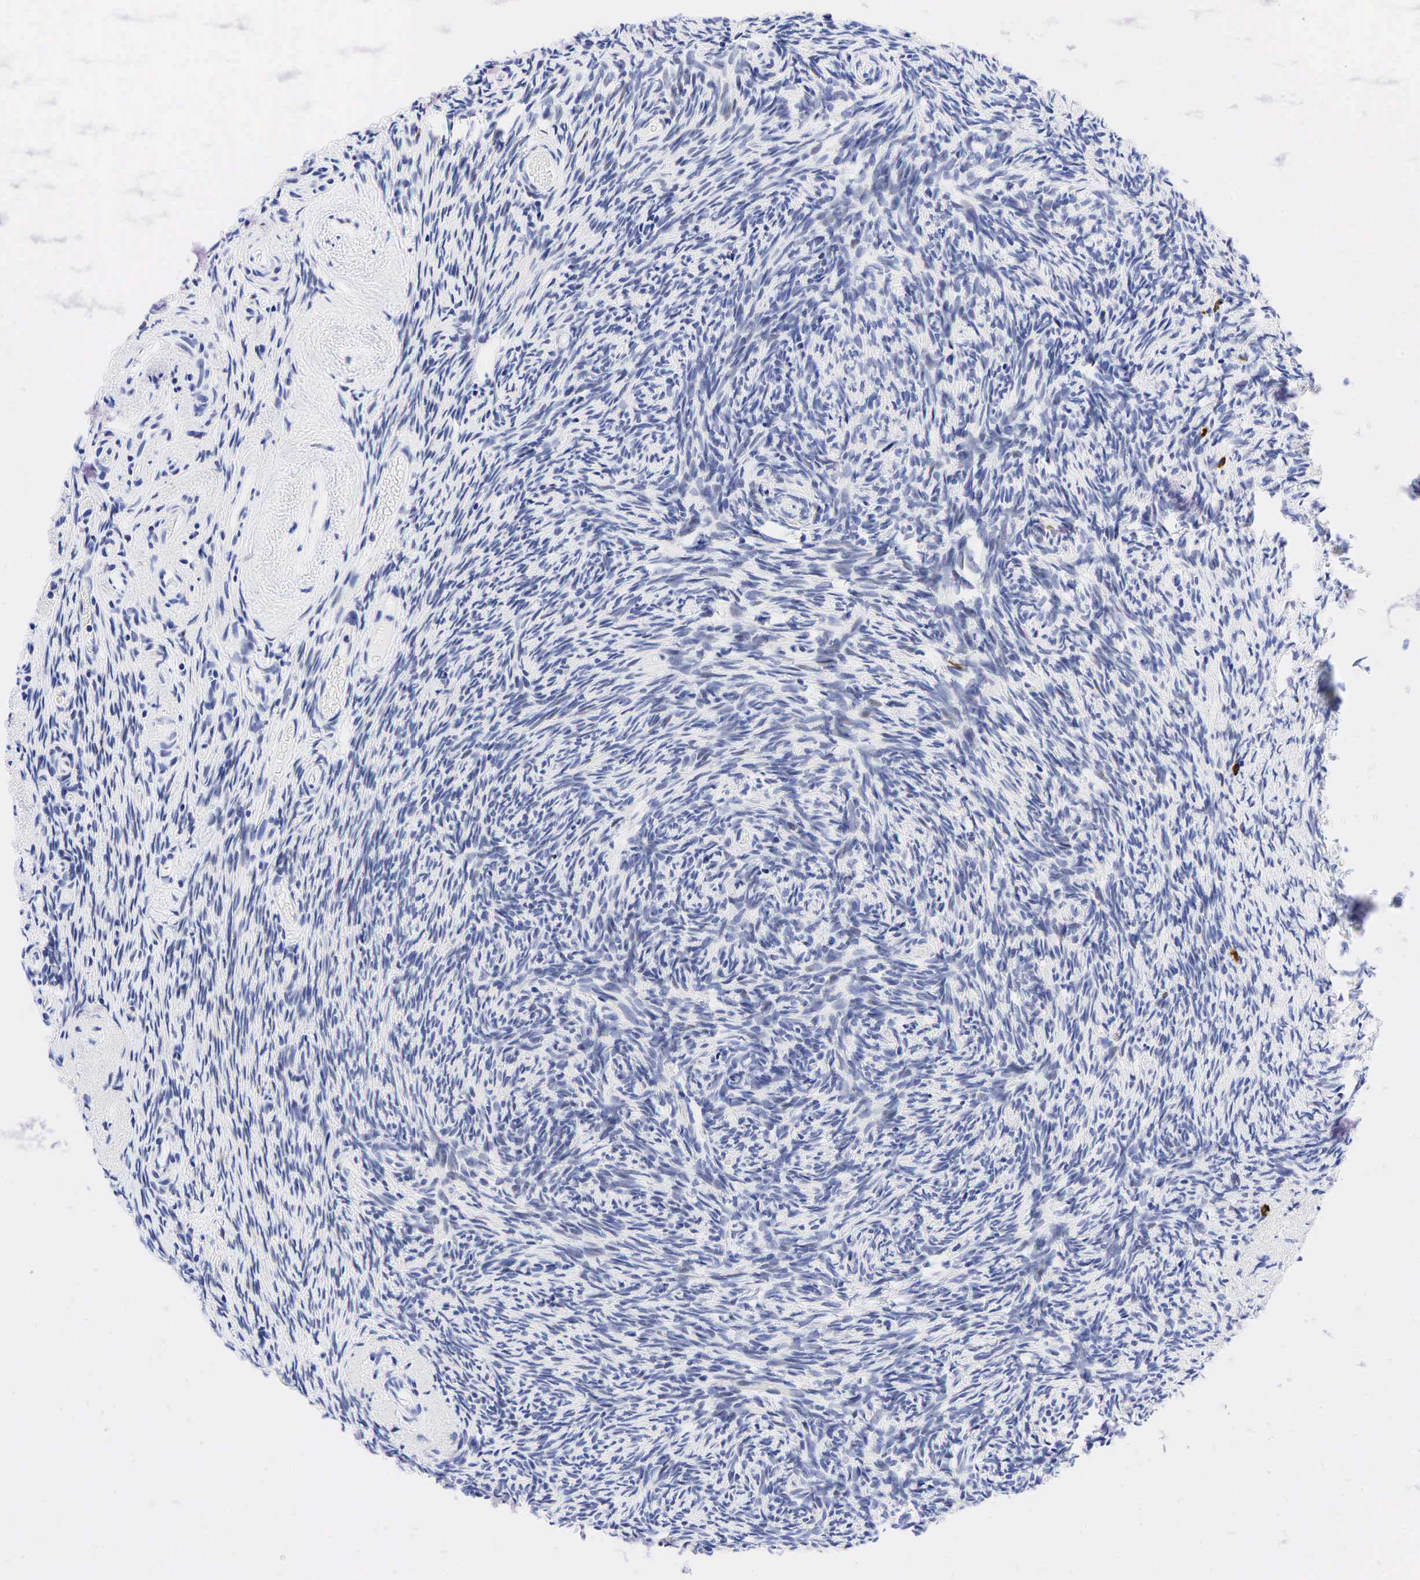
{"staining": {"intensity": "negative", "quantity": "none", "location": "none"}, "tissue": "ovary", "cell_type": "Follicle cells", "image_type": "normal", "snomed": [{"axis": "morphology", "description": "Normal tissue, NOS"}, {"axis": "topography", "description": "Ovary"}], "caption": "Ovary was stained to show a protein in brown. There is no significant positivity in follicle cells. (DAB (3,3'-diaminobenzidine) IHC, high magnification).", "gene": "CD79A", "patient": {"sex": "female", "age": 78}}